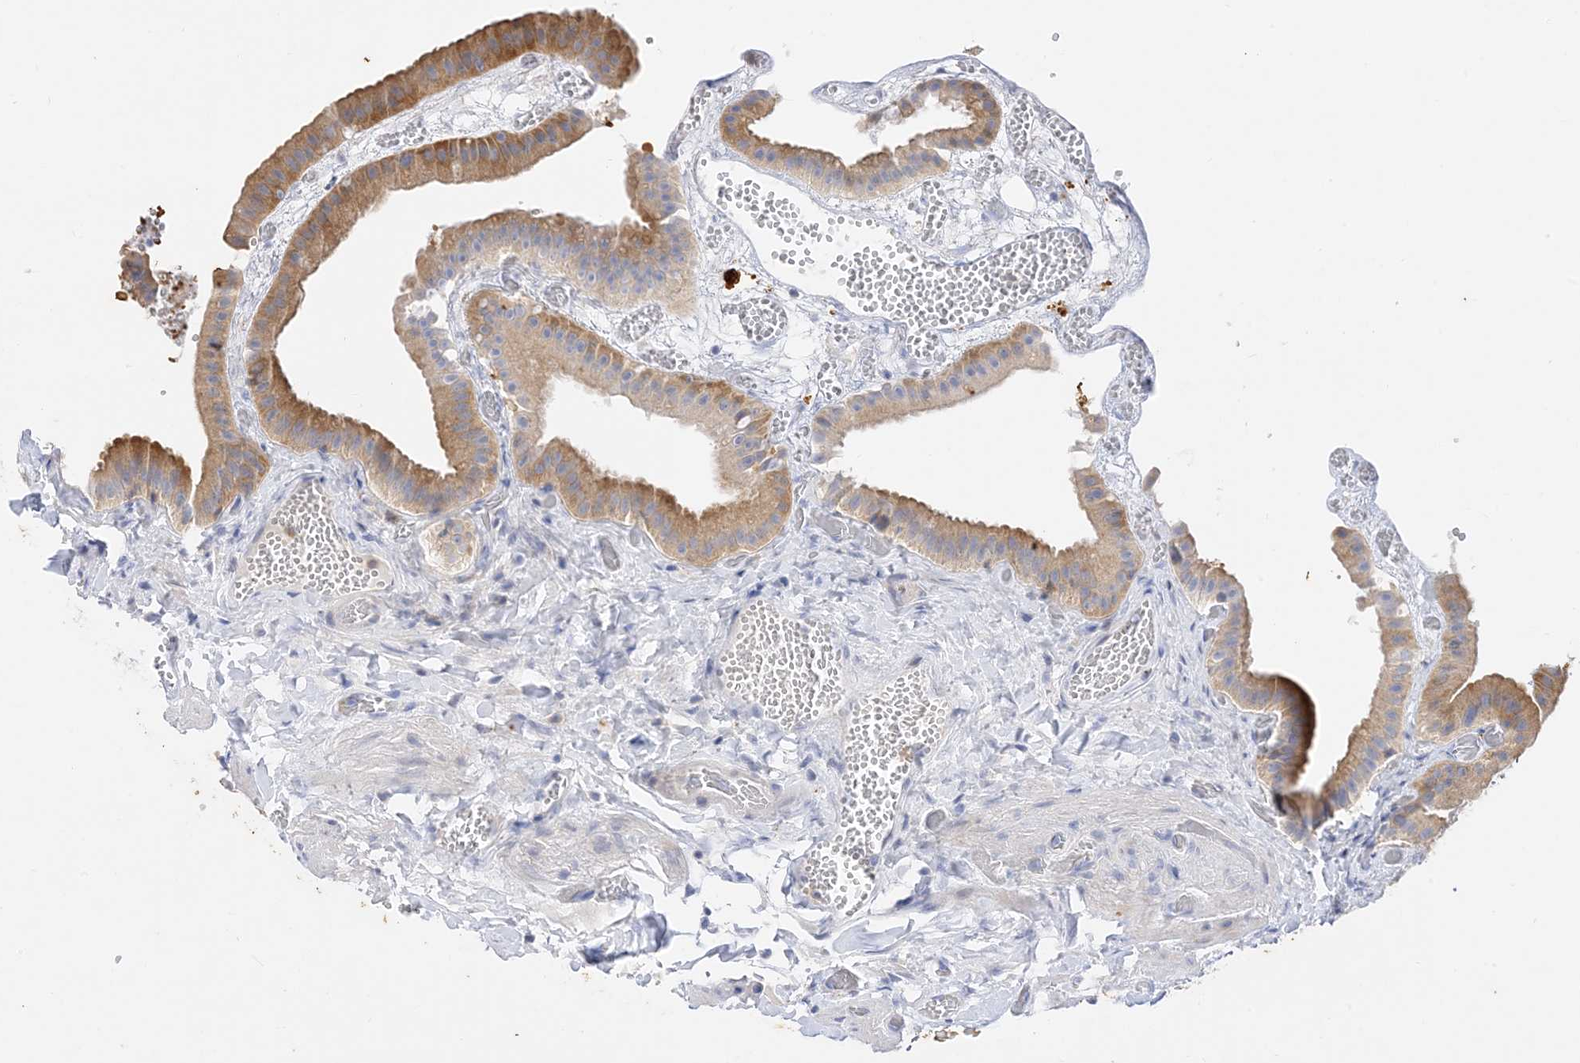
{"staining": {"intensity": "moderate", "quantity": "25%-75%", "location": "cytoplasmic/membranous"}, "tissue": "gallbladder", "cell_type": "Glandular cells", "image_type": "normal", "snomed": [{"axis": "morphology", "description": "Normal tissue, NOS"}, {"axis": "topography", "description": "Gallbladder"}], "caption": "DAB (3,3'-diaminobenzidine) immunohistochemical staining of benign human gallbladder shows moderate cytoplasmic/membranous protein staining in approximately 25%-75% of glandular cells. (DAB IHC with brightfield microscopy, high magnification).", "gene": "ARV1", "patient": {"sex": "female", "age": 64}}